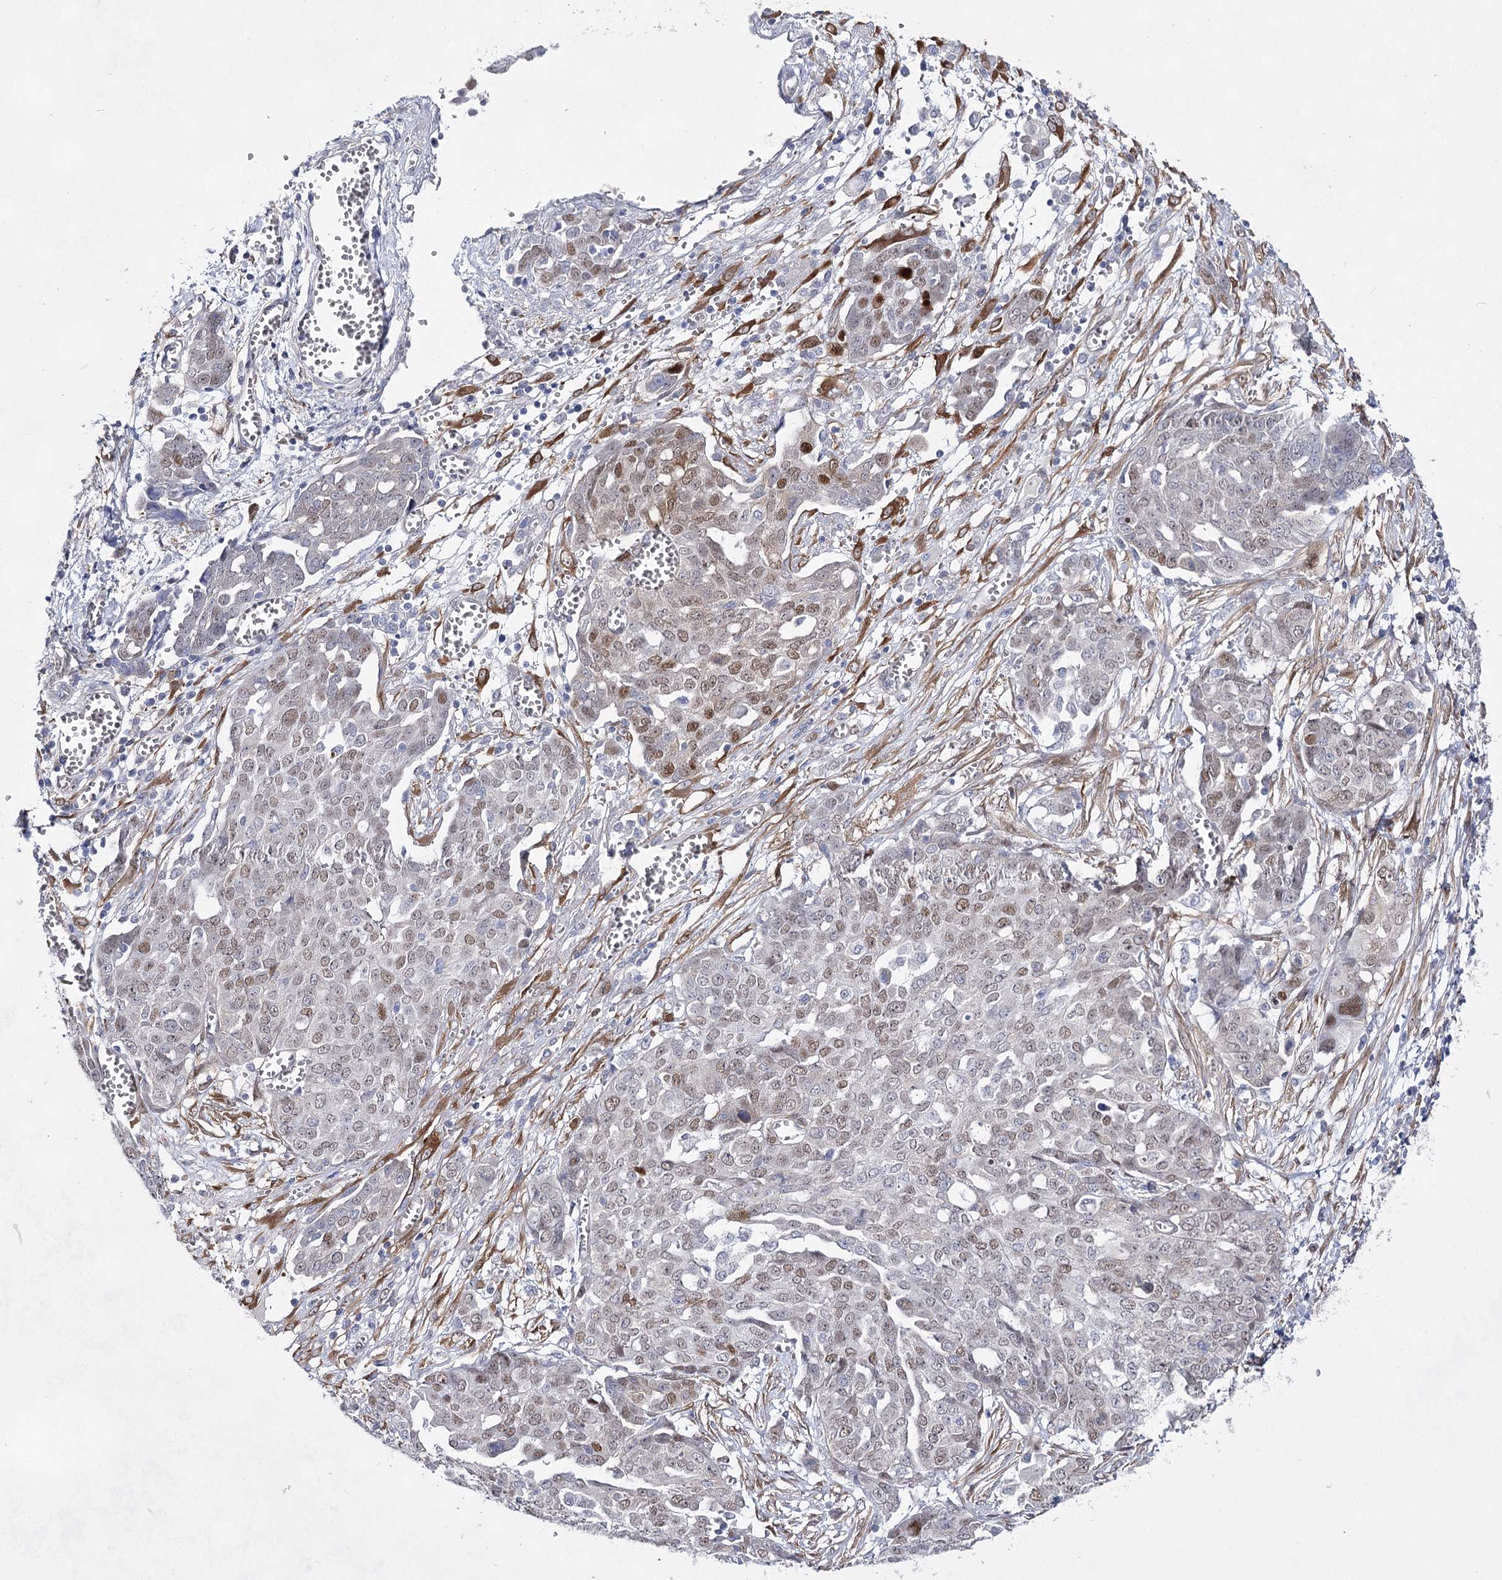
{"staining": {"intensity": "moderate", "quantity": "<25%", "location": "nuclear"}, "tissue": "ovarian cancer", "cell_type": "Tumor cells", "image_type": "cancer", "snomed": [{"axis": "morphology", "description": "Cystadenocarcinoma, serous, NOS"}, {"axis": "topography", "description": "Soft tissue"}, {"axis": "topography", "description": "Ovary"}], "caption": "Ovarian cancer stained with a protein marker demonstrates moderate staining in tumor cells.", "gene": "UGDH", "patient": {"sex": "female", "age": 57}}